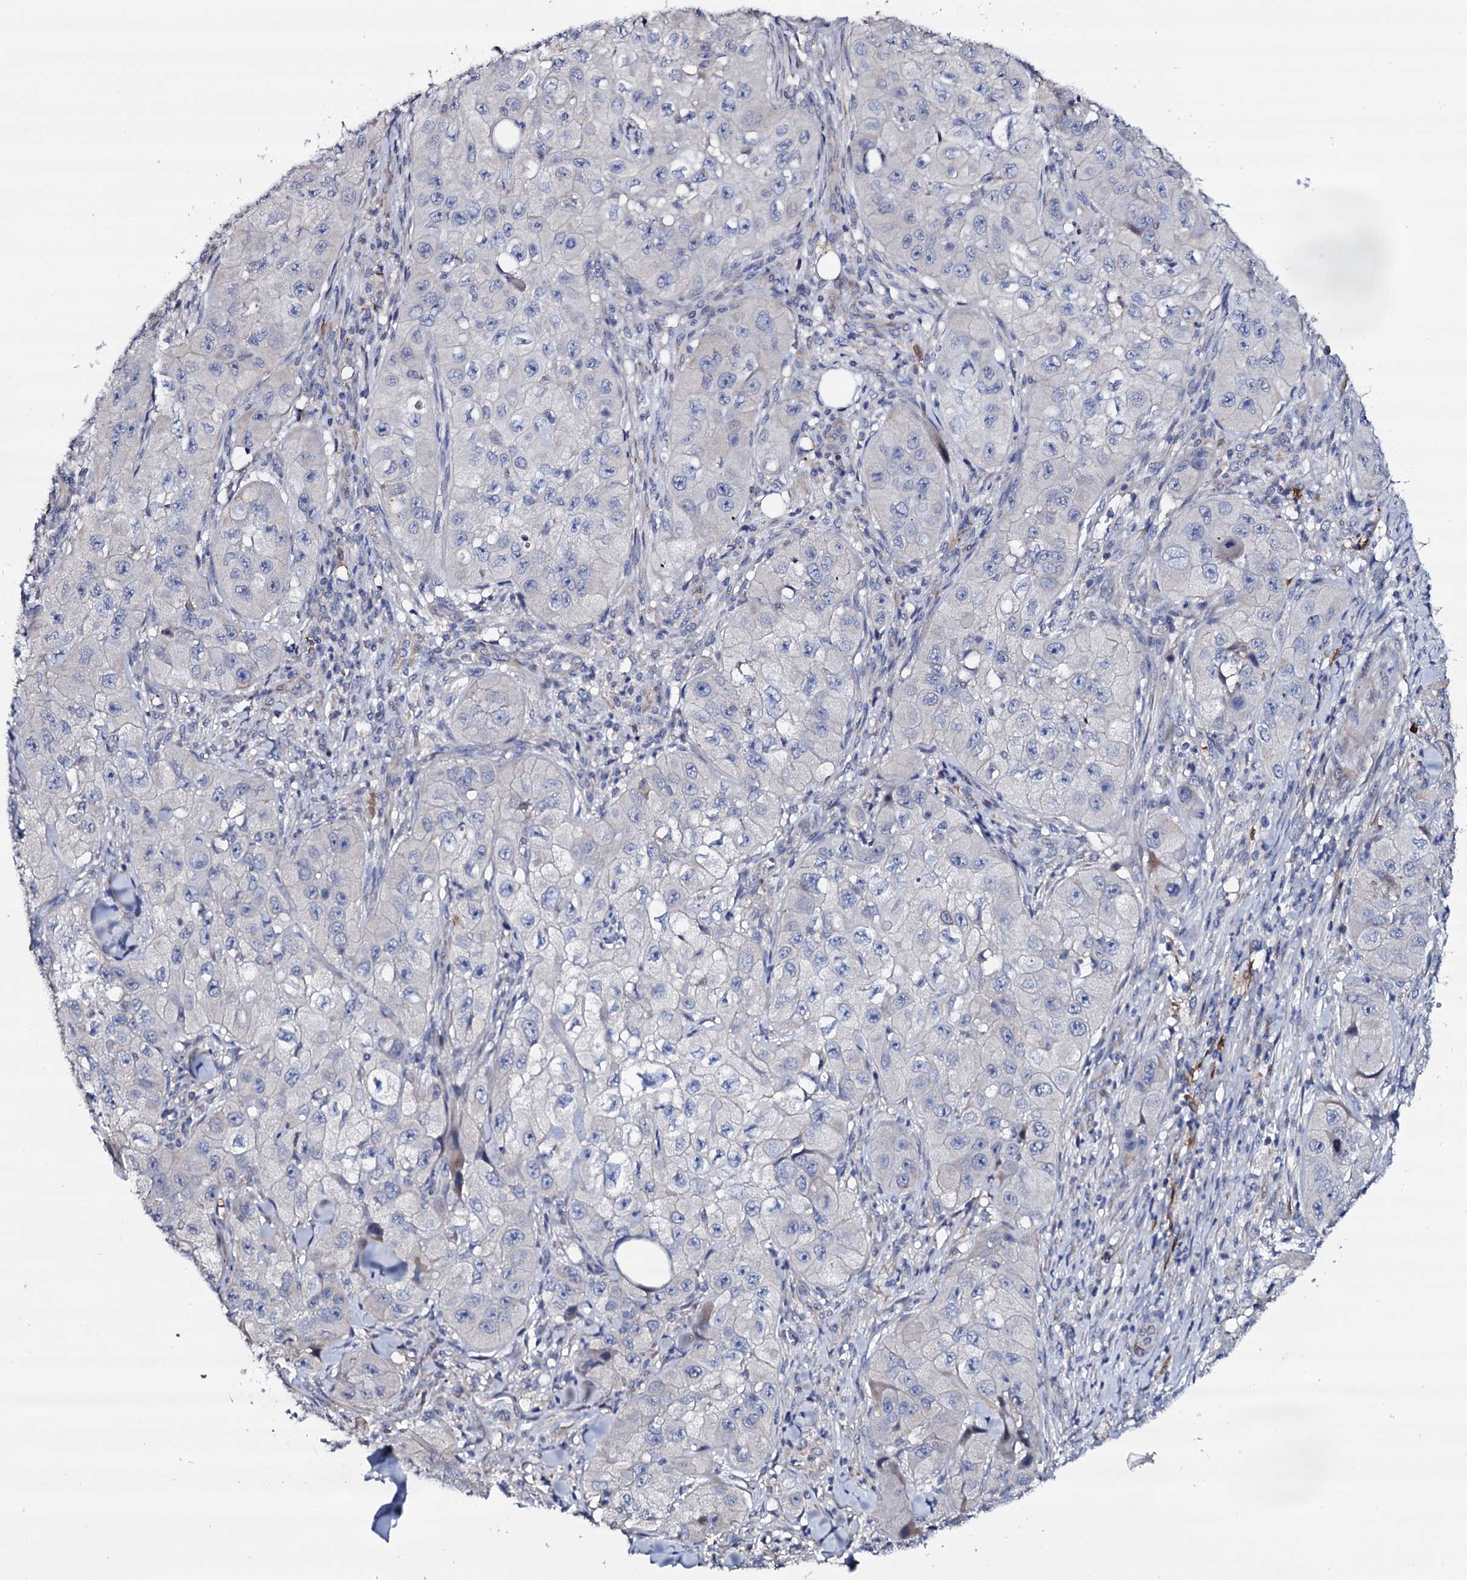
{"staining": {"intensity": "negative", "quantity": "none", "location": "none"}, "tissue": "skin cancer", "cell_type": "Tumor cells", "image_type": "cancer", "snomed": [{"axis": "morphology", "description": "Squamous cell carcinoma, NOS"}, {"axis": "topography", "description": "Skin"}, {"axis": "topography", "description": "Subcutis"}], "caption": "An immunohistochemistry (IHC) photomicrograph of squamous cell carcinoma (skin) is shown. There is no staining in tumor cells of squamous cell carcinoma (skin).", "gene": "BCL2L14", "patient": {"sex": "male", "age": 73}}